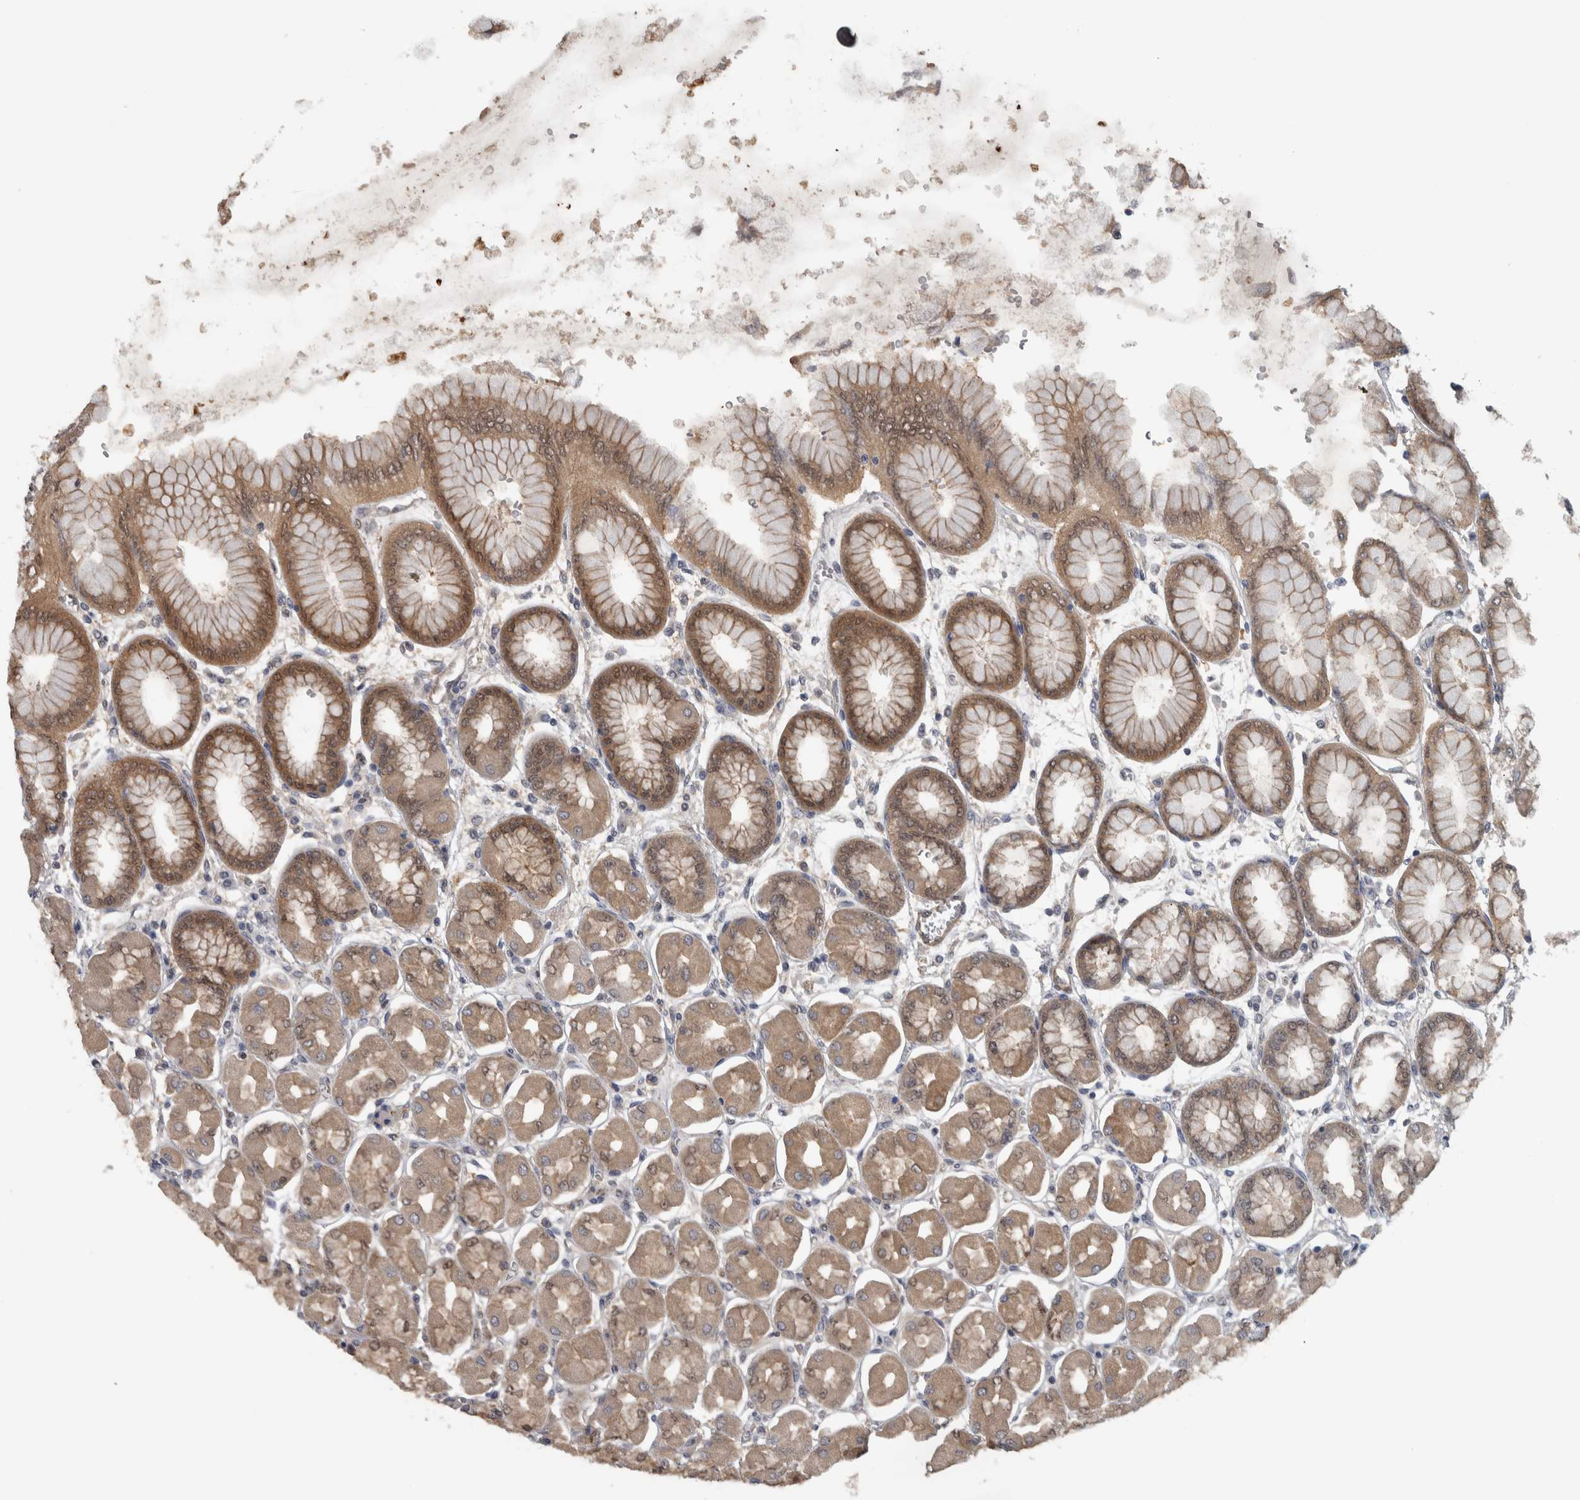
{"staining": {"intensity": "strong", "quantity": ">75%", "location": "cytoplasmic/membranous,nuclear"}, "tissue": "stomach", "cell_type": "Glandular cells", "image_type": "normal", "snomed": [{"axis": "morphology", "description": "Normal tissue, NOS"}, {"axis": "topography", "description": "Stomach, upper"}], "caption": "Immunohistochemistry (DAB) staining of normal human stomach reveals strong cytoplasmic/membranous,nuclear protein staining in approximately >75% of glandular cells.", "gene": "NAPRT", "patient": {"sex": "female", "age": 56}}